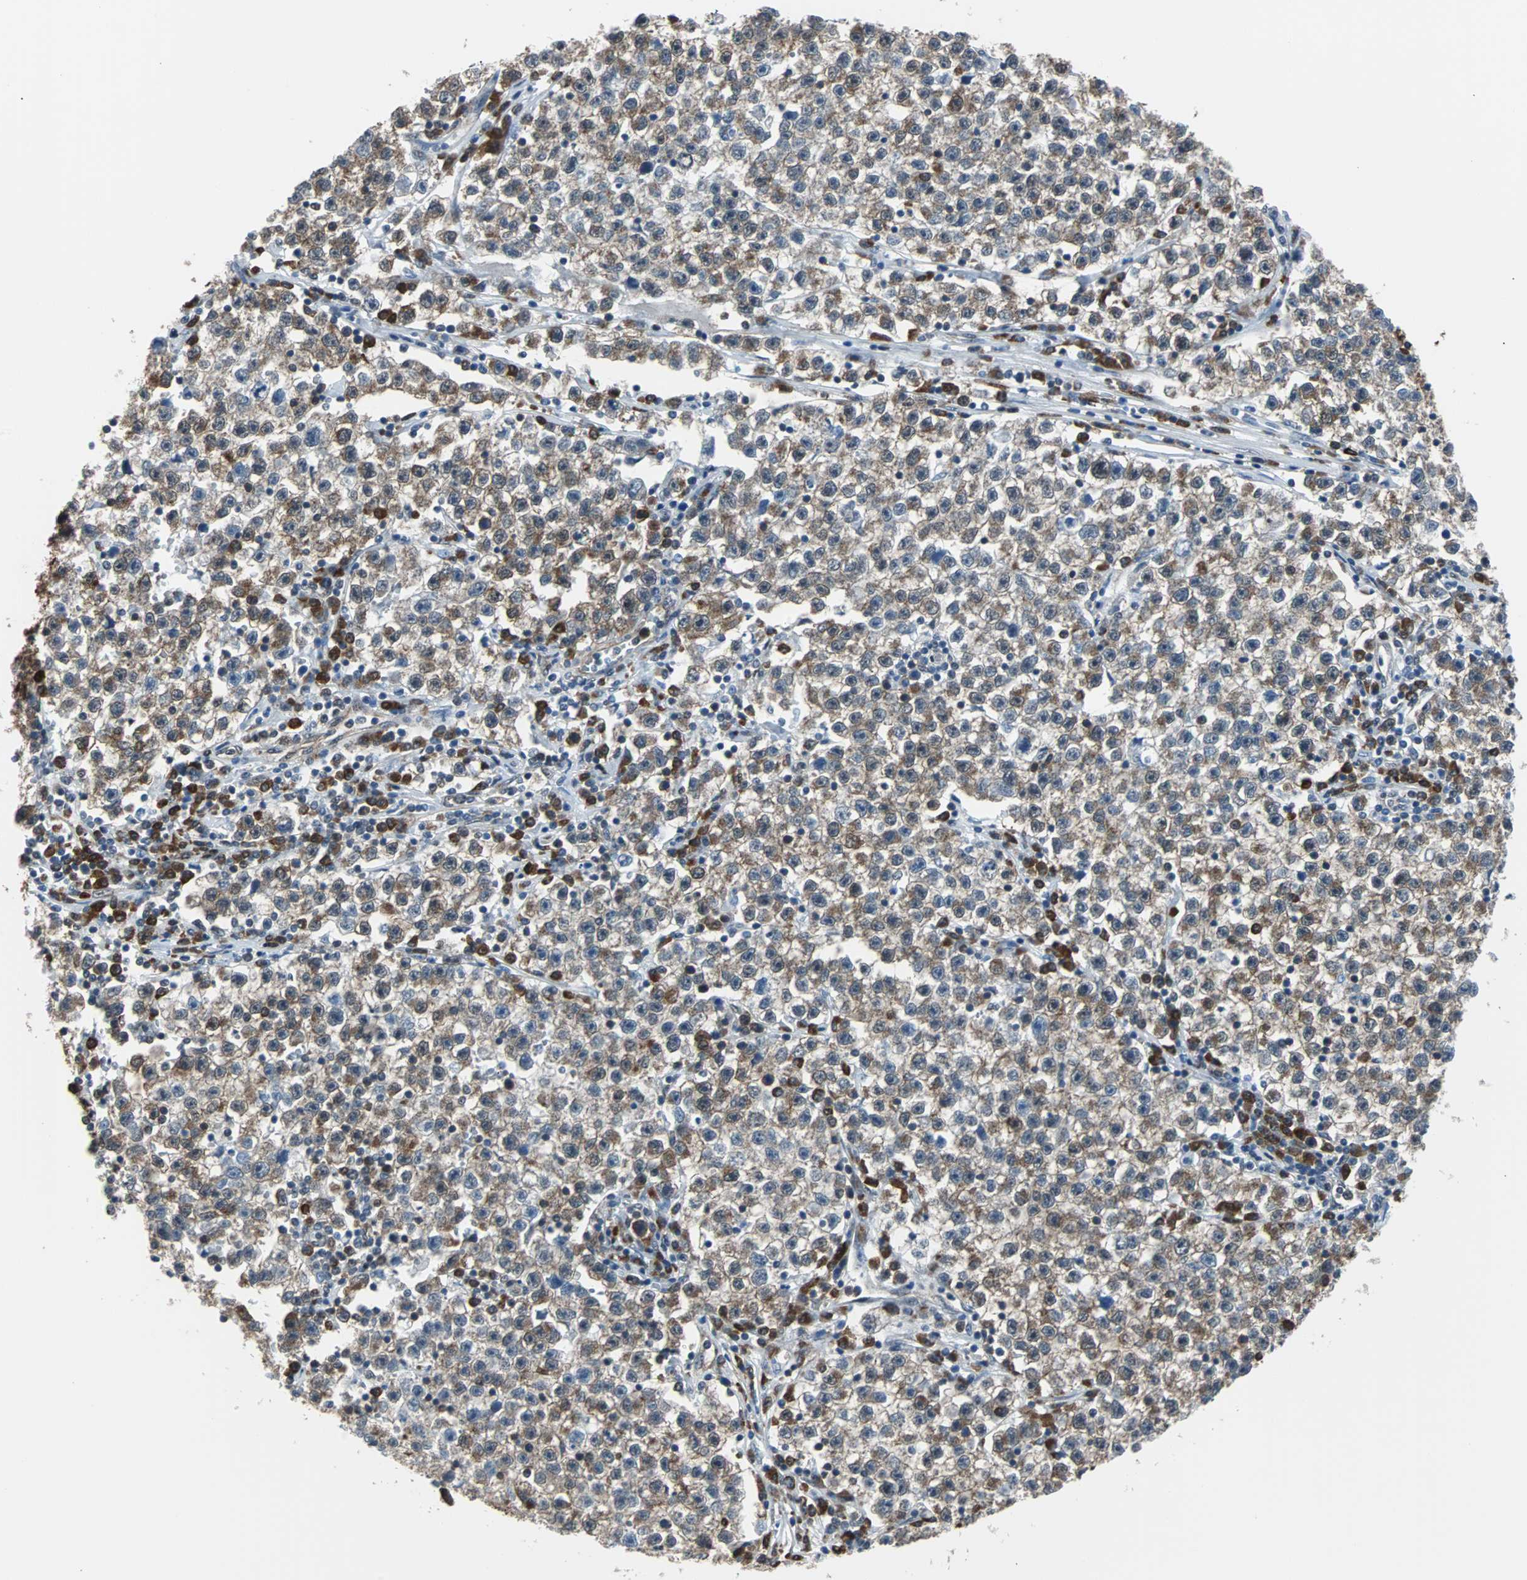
{"staining": {"intensity": "weak", "quantity": ">75%", "location": "cytoplasmic/membranous"}, "tissue": "testis cancer", "cell_type": "Tumor cells", "image_type": "cancer", "snomed": [{"axis": "morphology", "description": "Seminoma, NOS"}, {"axis": "topography", "description": "Testis"}], "caption": "A histopathology image of seminoma (testis) stained for a protein demonstrates weak cytoplasmic/membranous brown staining in tumor cells.", "gene": "VCP", "patient": {"sex": "male", "age": 22}}